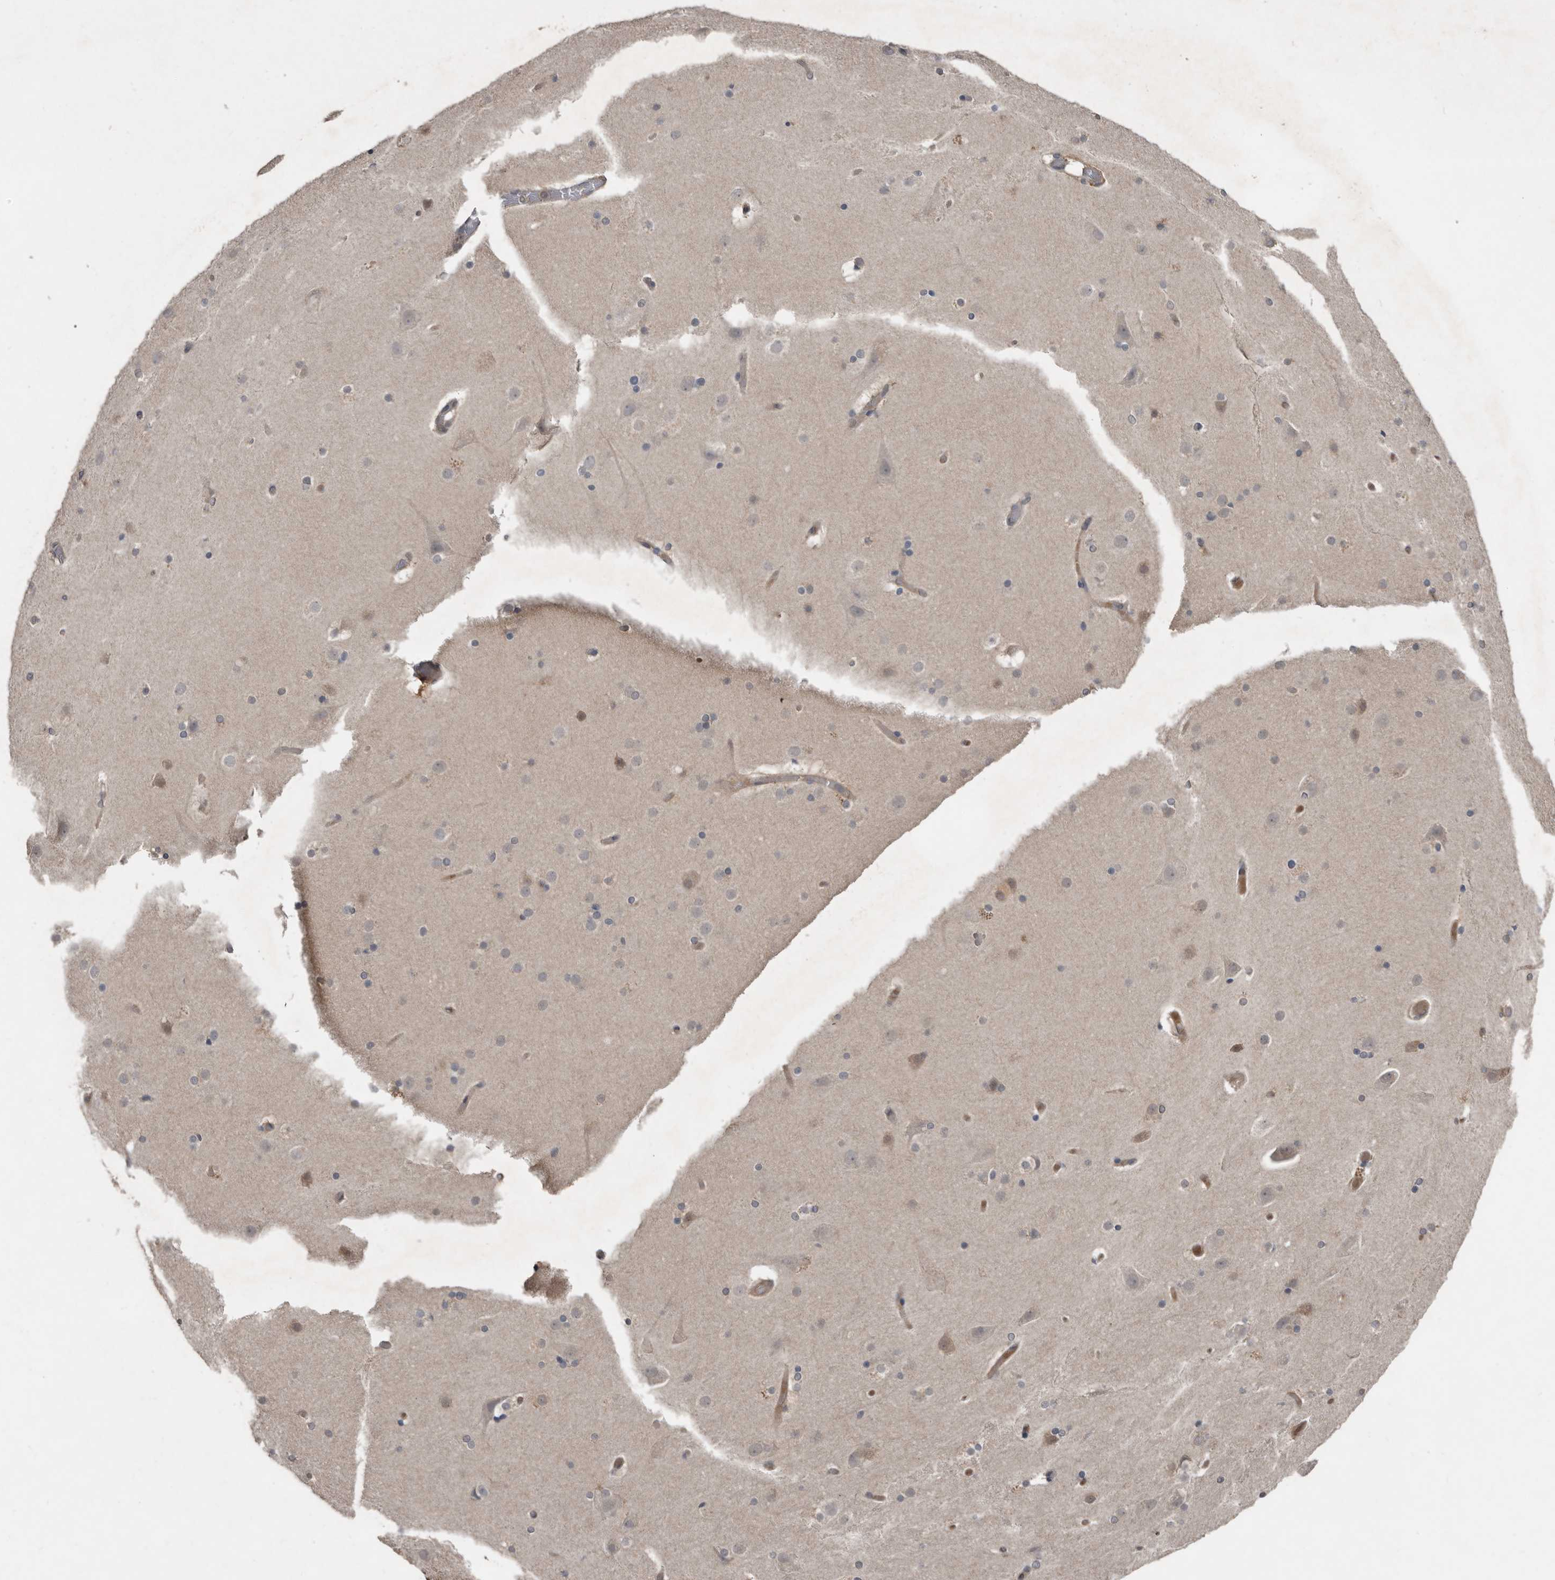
{"staining": {"intensity": "negative", "quantity": "none", "location": "none"}, "tissue": "cerebral cortex", "cell_type": "Endothelial cells", "image_type": "normal", "snomed": [{"axis": "morphology", "description": "Normal tissue, NOS"}, {"axis": "topography", "description": "Cerebral cortex"}], "caption": "This is an IHC photomicrograph of benign cerebral cortex. There is no staining in endothelial cells.", "gene": "RBKS", "patient": {"sex": "male", "age": 57}}